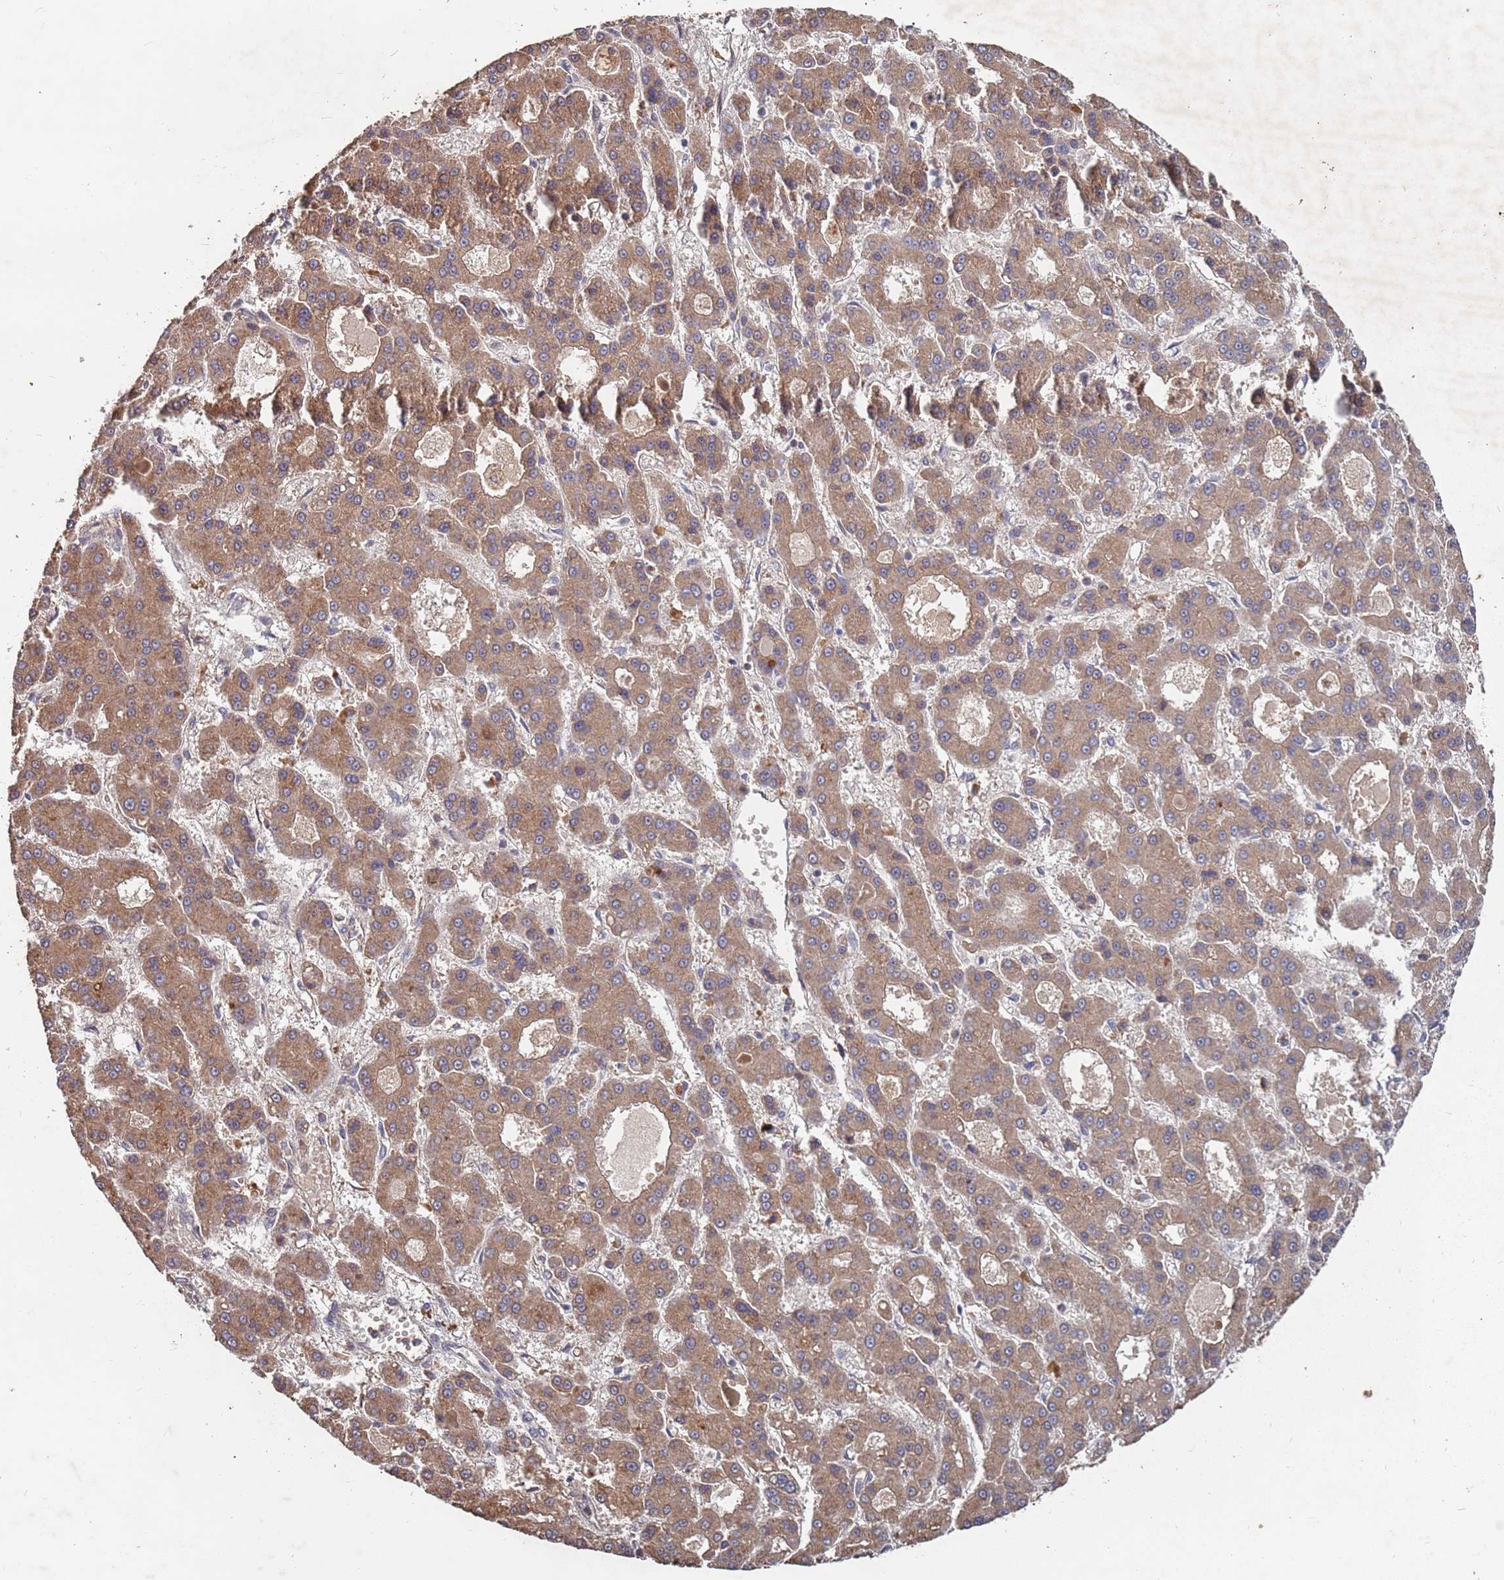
{"staining": {"intensity": "moderate", "quantity": ">75%", "location": "cytoplasmic/membranous"}, "tissue": "liver cancer", "cell_type": "Tumor cells", "image_type": "cancer", "snomed": [{"axis": "morphology", "description": "Carcinoma, Hepatocellular, NOS"}, {"axis": "topography", "description": "Liver"}], "caption": "A brown stain labels moderate cytoplasmic/membranous staining of a protein in human liver cancer tumor cells. The protein is stained brown, and the nuclei are stained in blue (DAB IHC with brightfield microscopy, high magnification).", "gene": "ATG5", "patient": {"sex": "male", "age": 70}}